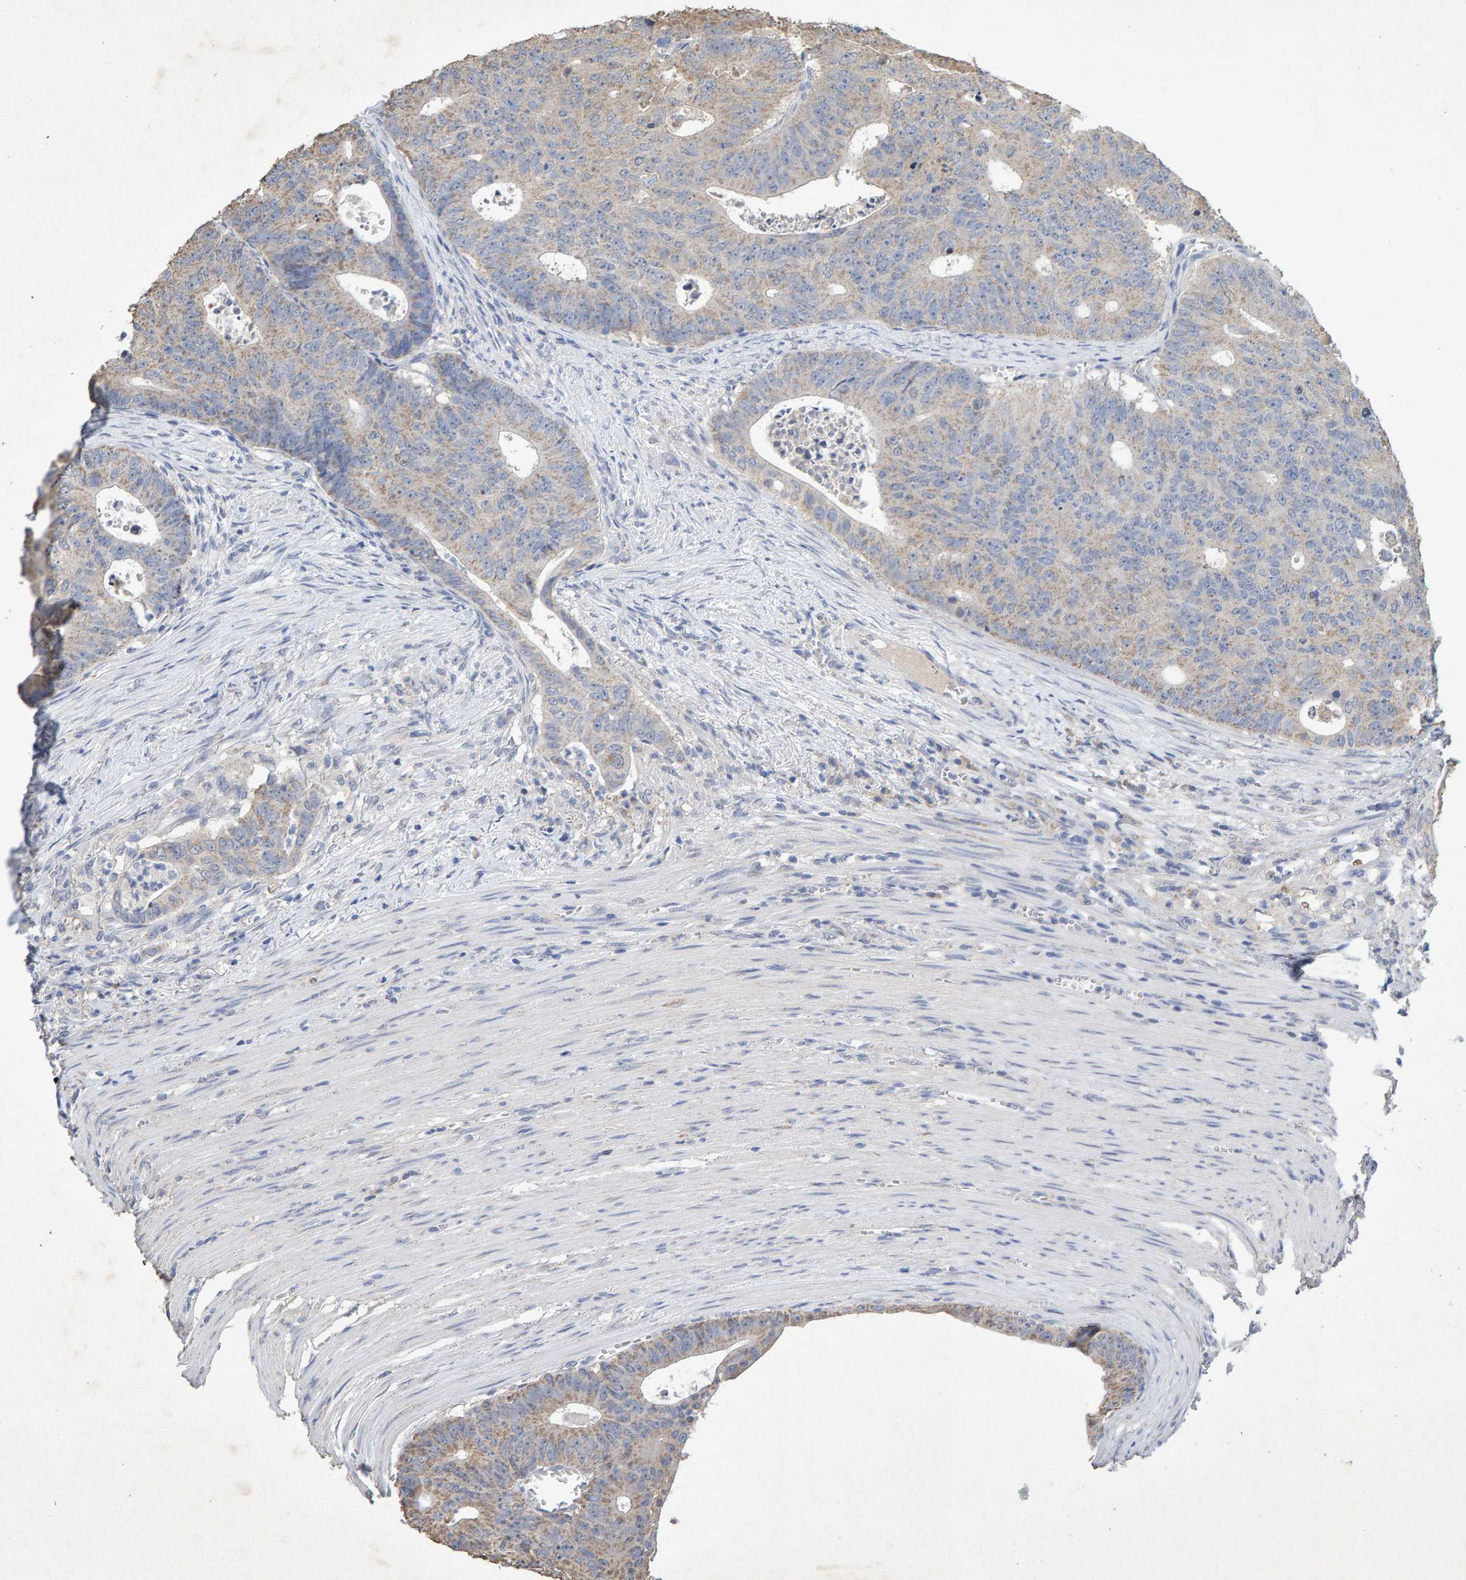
{"staining": {"intensity": "weak", "quantity": "25%-75%", "location": "cytoplasmic/membranous"}, "tissue": "colorectal cancer", "cell_type": "Tumor cells", "image_type": "cancer", "snomed": [{"axis": "morphology", "description": "Adenocarcinoma, NOS"}, {"axis": "topography", "description": "Colon"}], "caption": "Protein expression analysis of colorectal cancer shows weak cytoplasmic/membranous expression in about 25%-75% of tumor cells.", "gene": "CTH", "patient": {"sex": "male", "age": 87}}